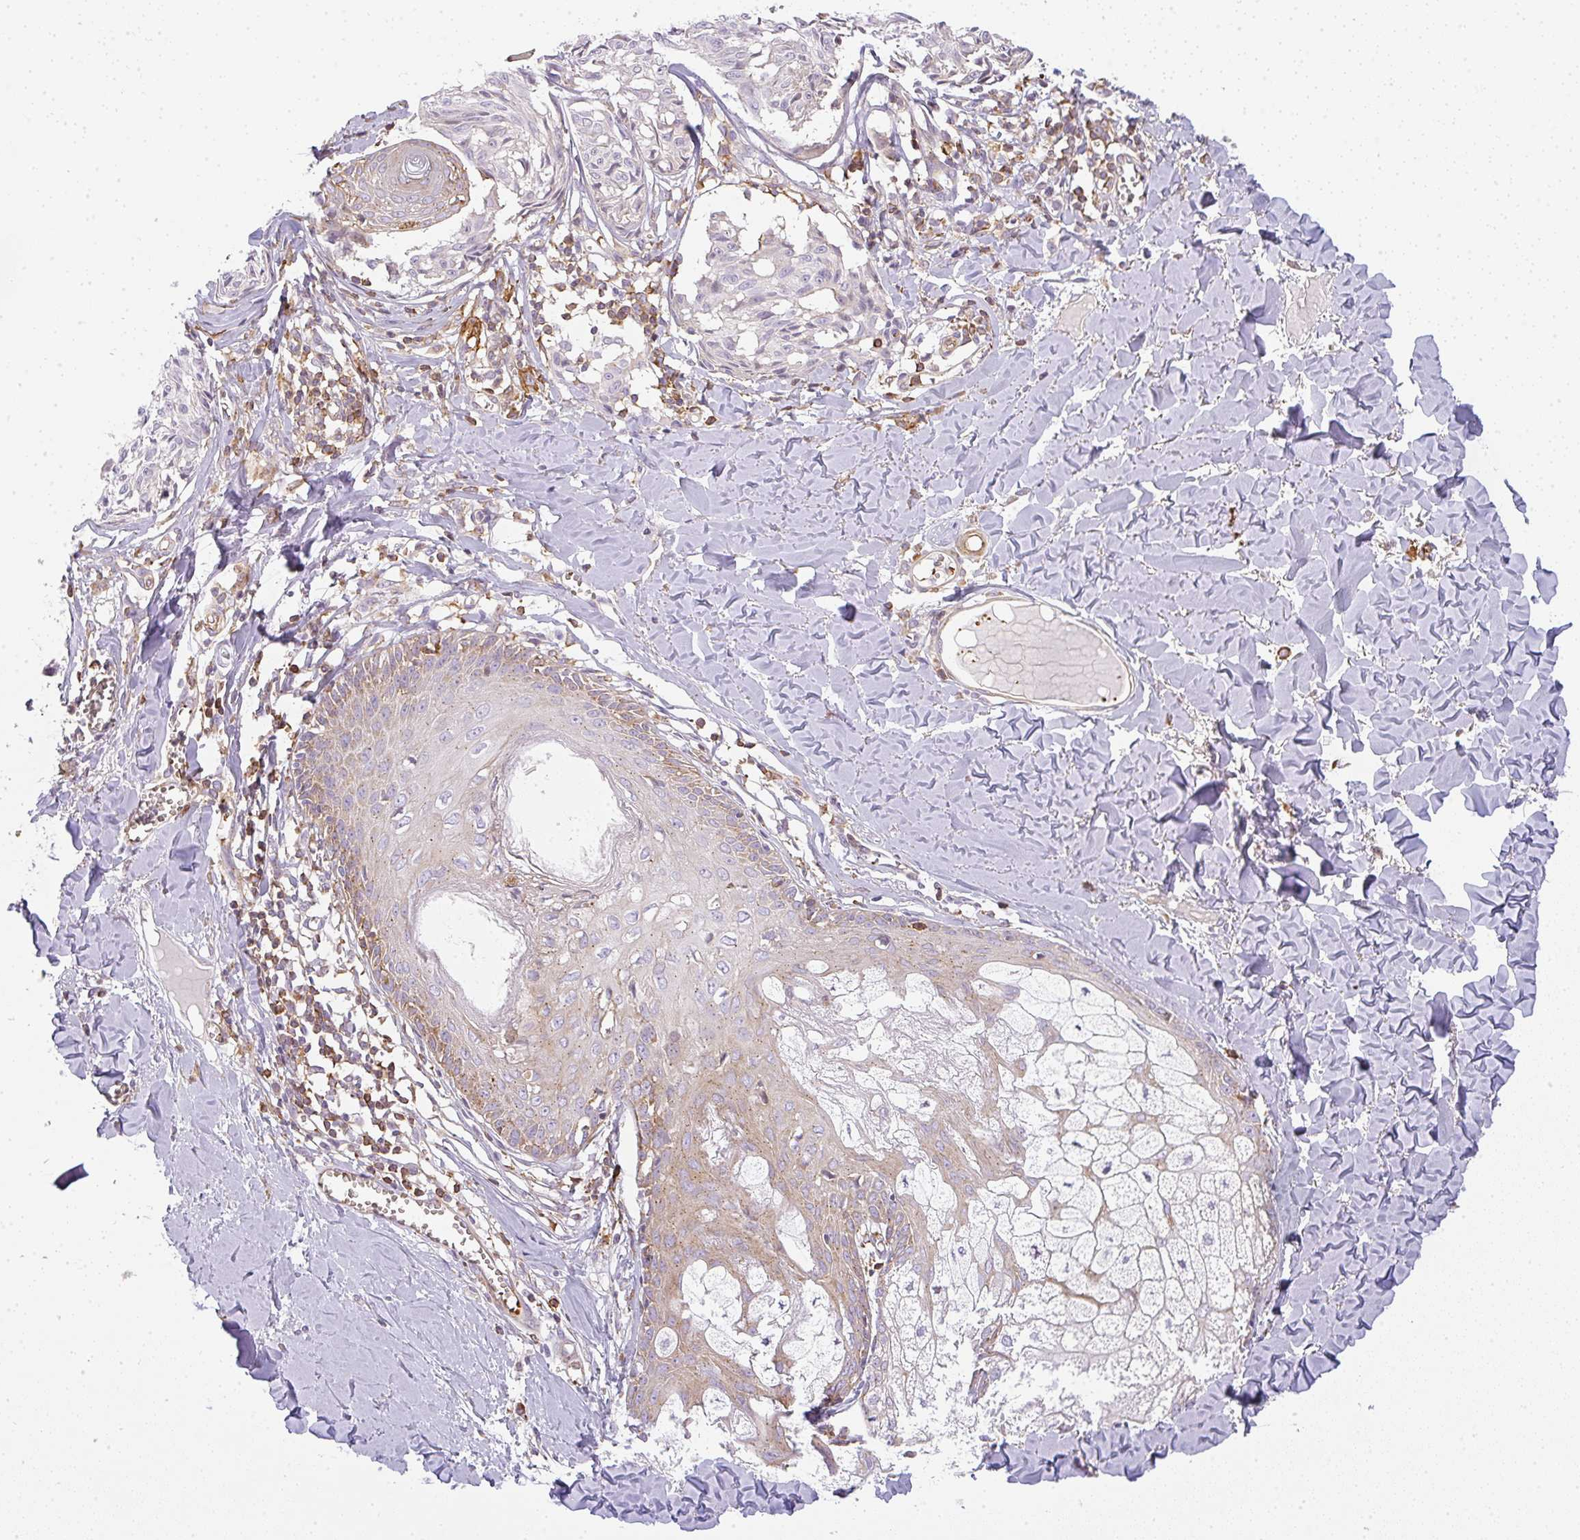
{"staining": {"intensity": "negative", "quantity": "none", "location": "none"}, "tissue": "melanoma", "cell_type": "Tumor cells", "image_type": "cancer", "snomed": [{"axis": "morphology", "description": "Malignant melanoma, NOS"}, {"axis": "topography", "description": "Skin"}], "caption": "This is a histopathology image of immunohistochemistry (IHC) staining of melanoma, which shows no expression in tumor cells. Brightfield microscopy of immunohistochemistry stained with DAB (brown) and hematoxylin (blue), captured at high magnification.", "gene": "SULF1", "patient": {"sex": "female", "age": 43}}